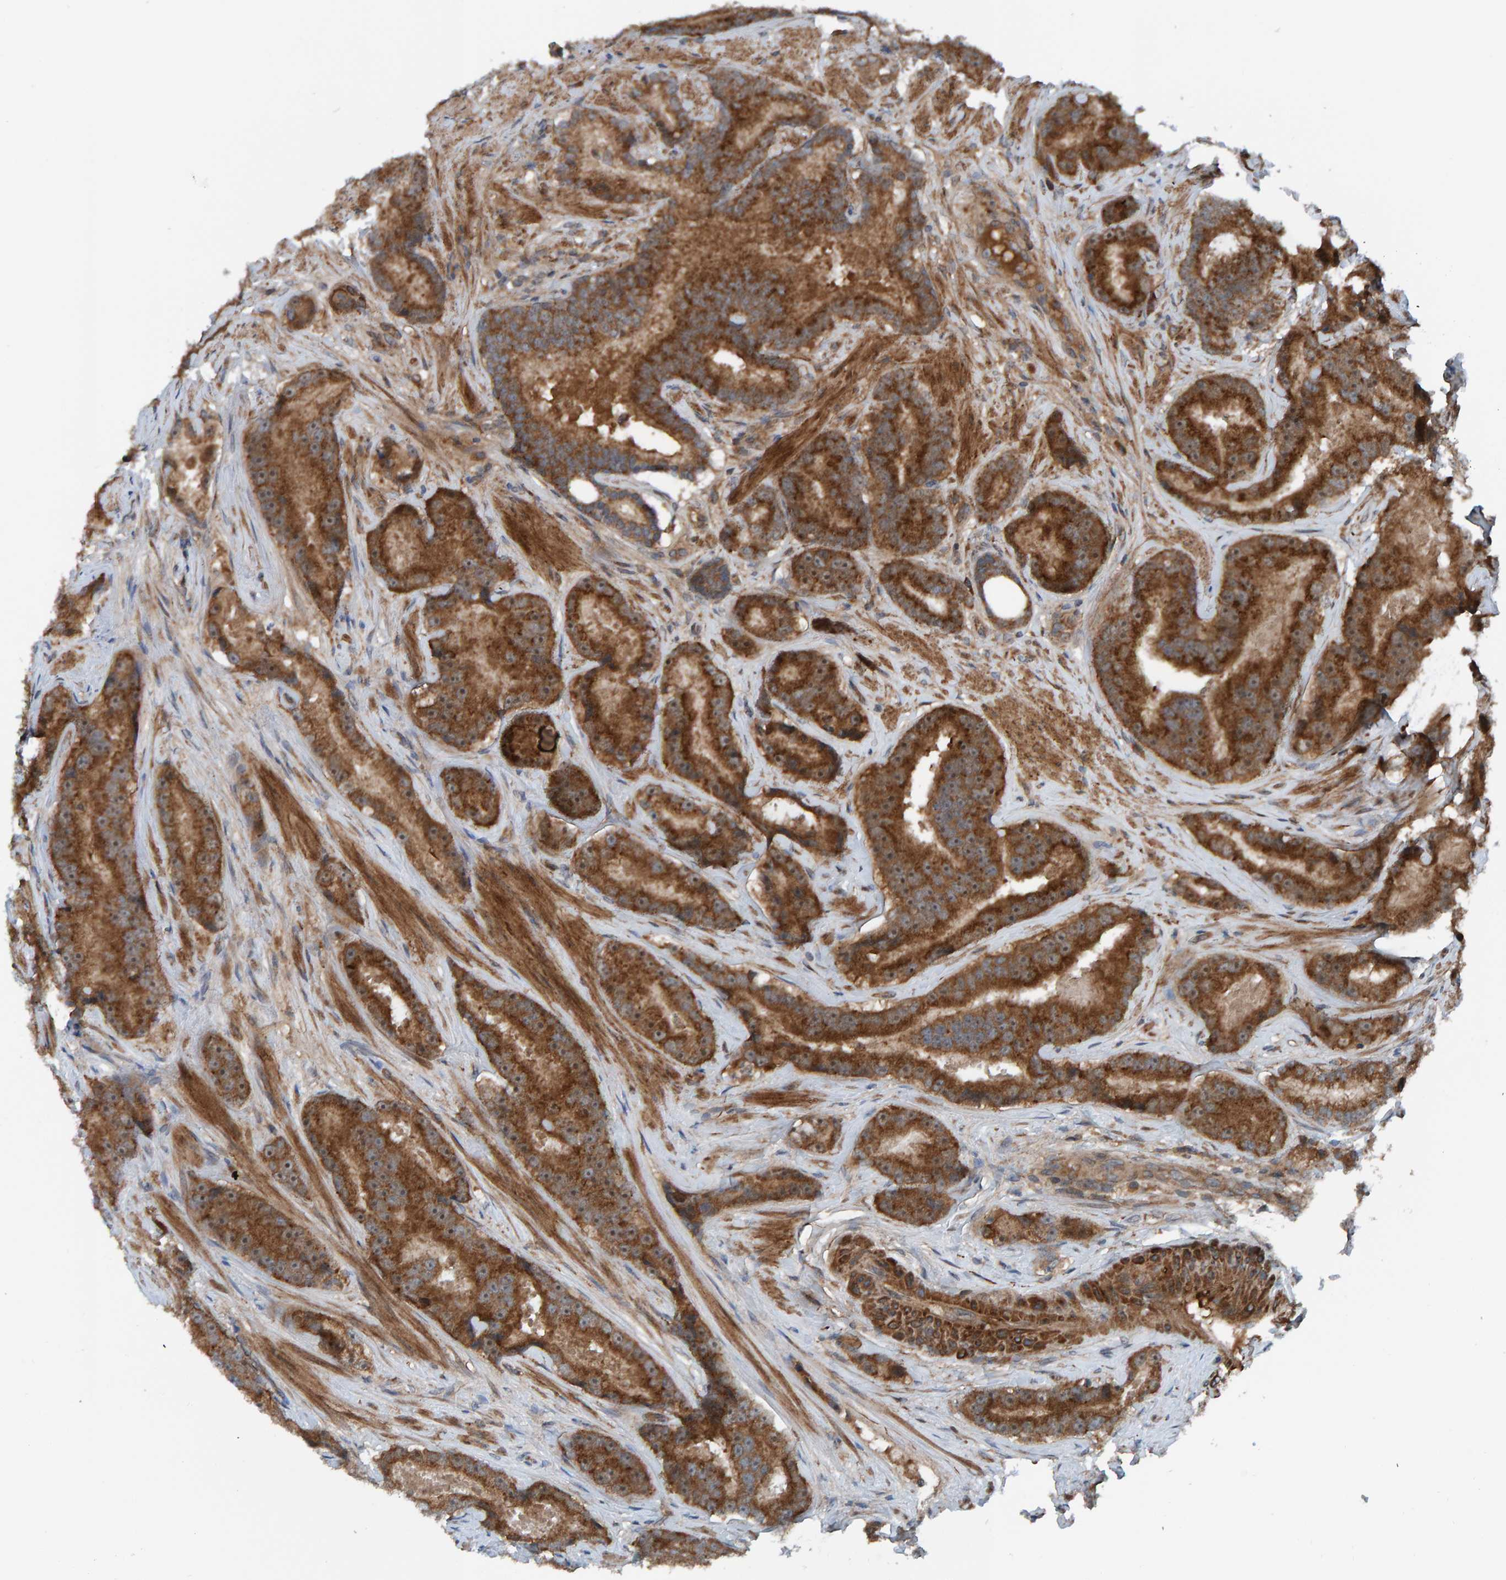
{"staining": {"intensity": "strong", "quantity": ">75%", "location": "cytoplasmic/membranous"}, "tissue": "prostate cancer", "cell_type": "Tumor cells", "image_type": "cancer", "snomed": [{"axis": "morphology", "description": "Adenocarcinoma, High grade"}, {"axis": "topography", "description": "Prostate"}], "caption": "Strong cytoplasmic/membranous protein staining is identified in approximately >75% of tumor cells in prostate cancer (high-grade adenocarcinoma).", "gene": "CUEDC1", "patient": {"sex": "male", "age": 55}}